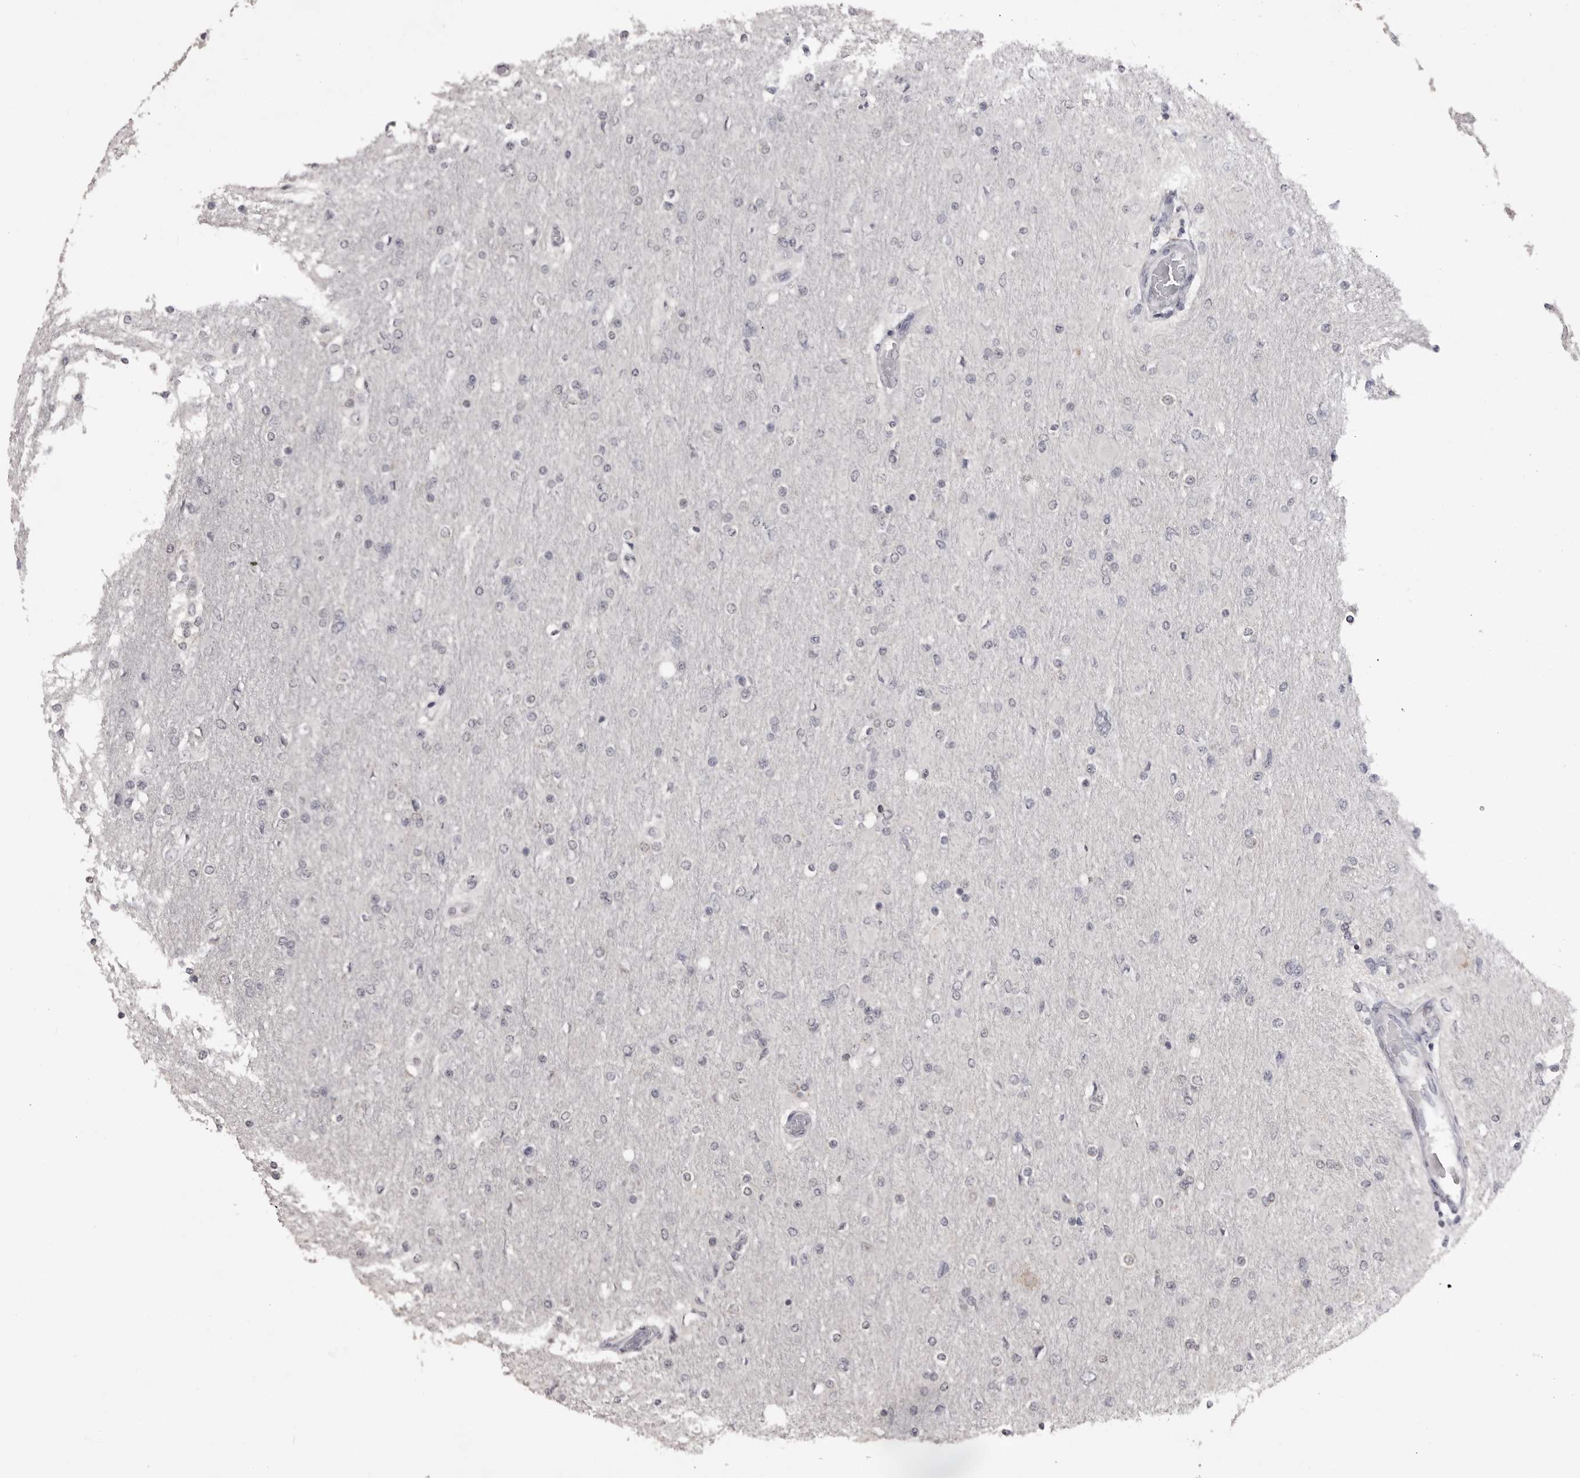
{"staining": {"intensity": "negative", "quantity": "none", "location": "none"}, "tissue": "glioma", "cell_type": "Tumor cells", "image_type": "cancer", "snomed": [{"axis": "morphology", "description": "Glioma, malignant, High grade"}, {"axis": "topography", "description": "Cerebral cortex"}], "caption": "There is no significant expression in tumor cells of malignant glioma (high-grade). Brightfield microscopy of immunohistochemistry (IHC) stained with DAB (brown) and hematoxylin (blue), captured at high magnification.", "gene": "GPN2", "patient": {"sex": "female", "age": 36}}